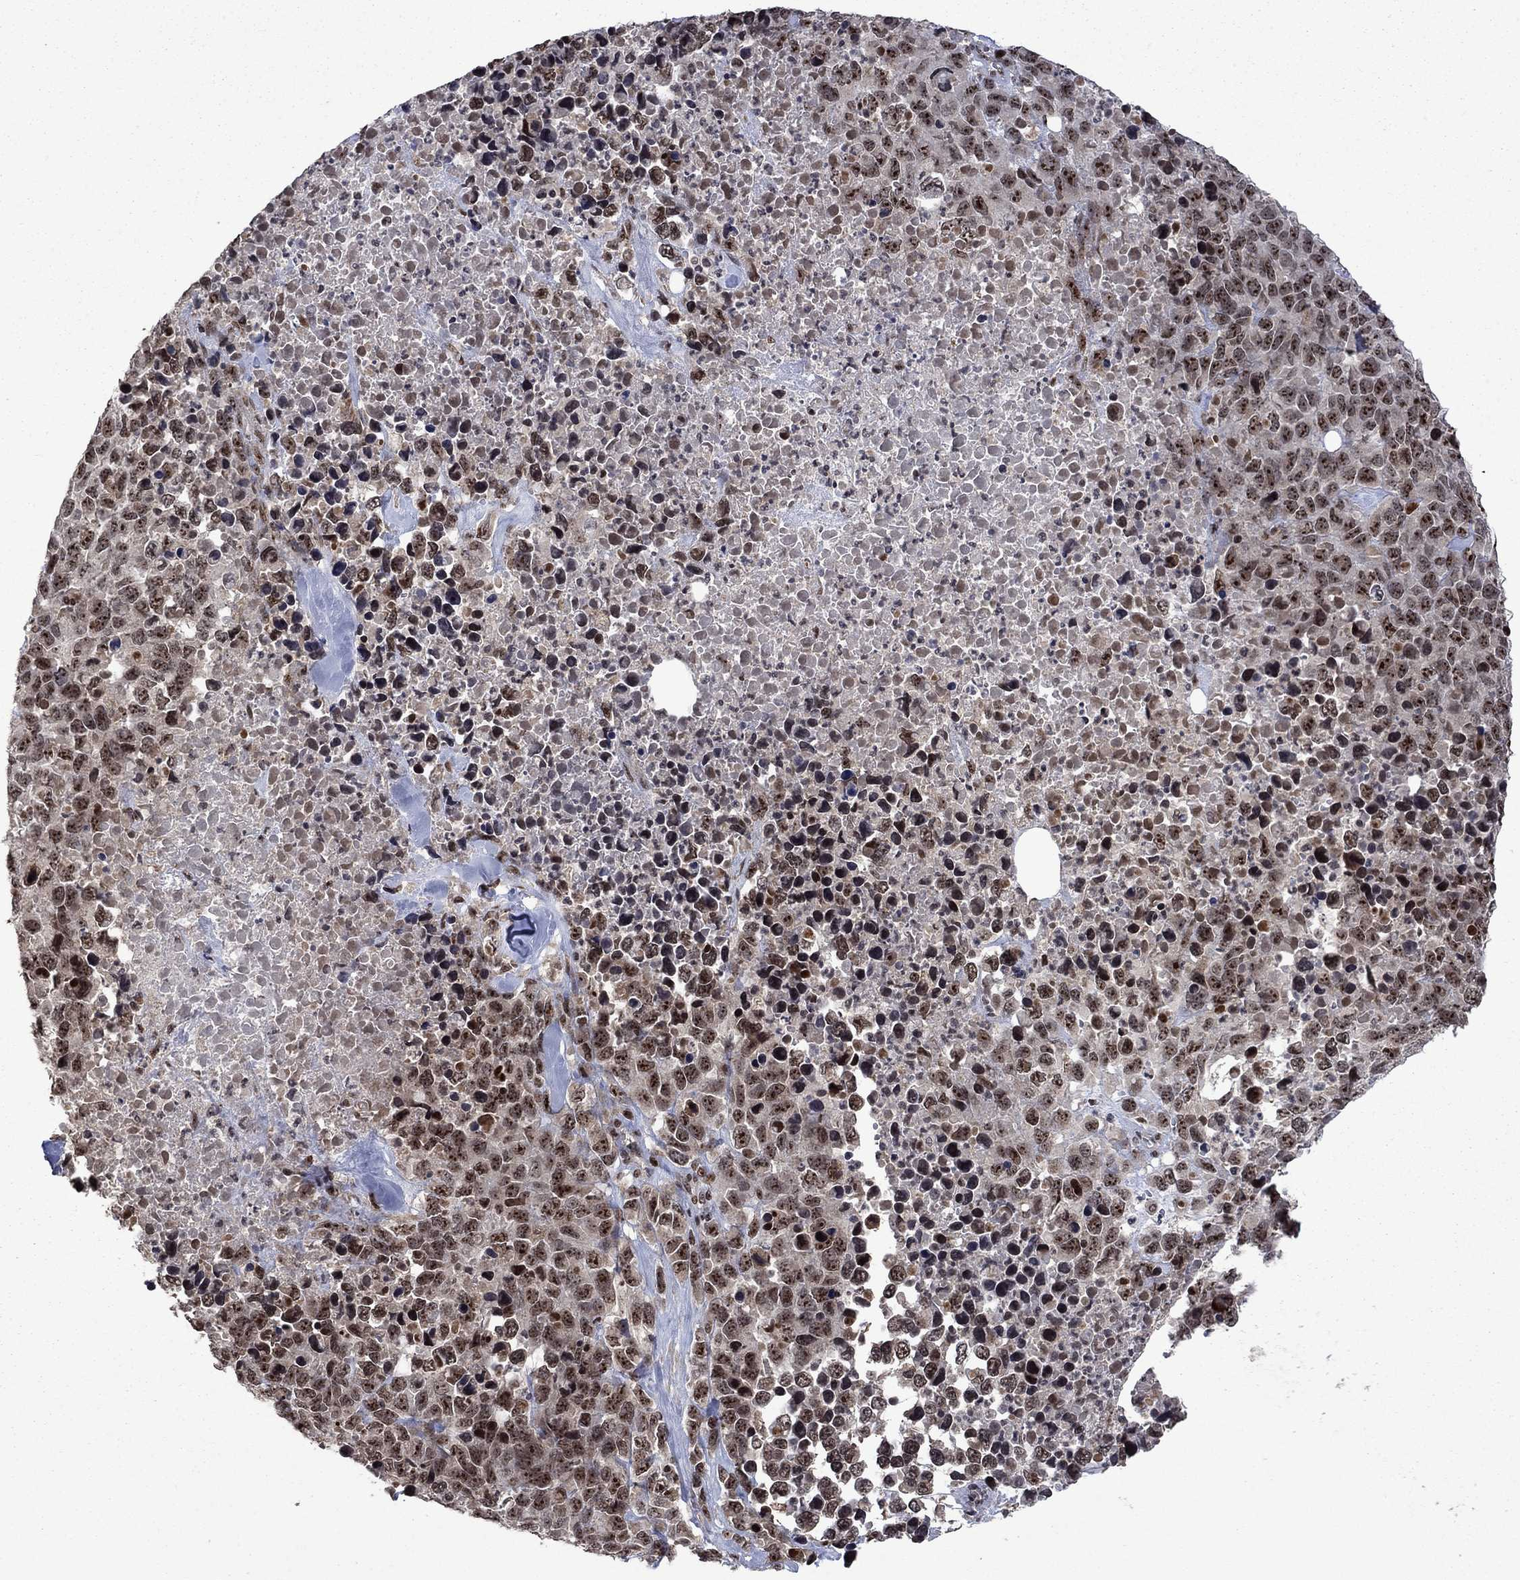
{"staining": {"intensity": "moderate", "quantity": "25%-75%", "location": "nuclear"}, "tissue": "melanoma", "cell_type": "Tumor cells", "image_type": "cancer", "snomed": [{"axis": "morphology", "description": "Malignant melanoma, Metastatic site"}, {"axis": "topography", "description": "Skin"}], "caption": "The image displays immunohistochemical staining of malignant melanoma (metastatic site). There is moderate nuclear positivity is identified in about 25%-75% of tumor cells. The staining was performed using DAB to visualize the protein expression in brown, while the nuclei were stained in blue with hematoxylin (Magnification: 20x).", "gene": "FBL", "patient": {"sex": "male", "age": 84}}